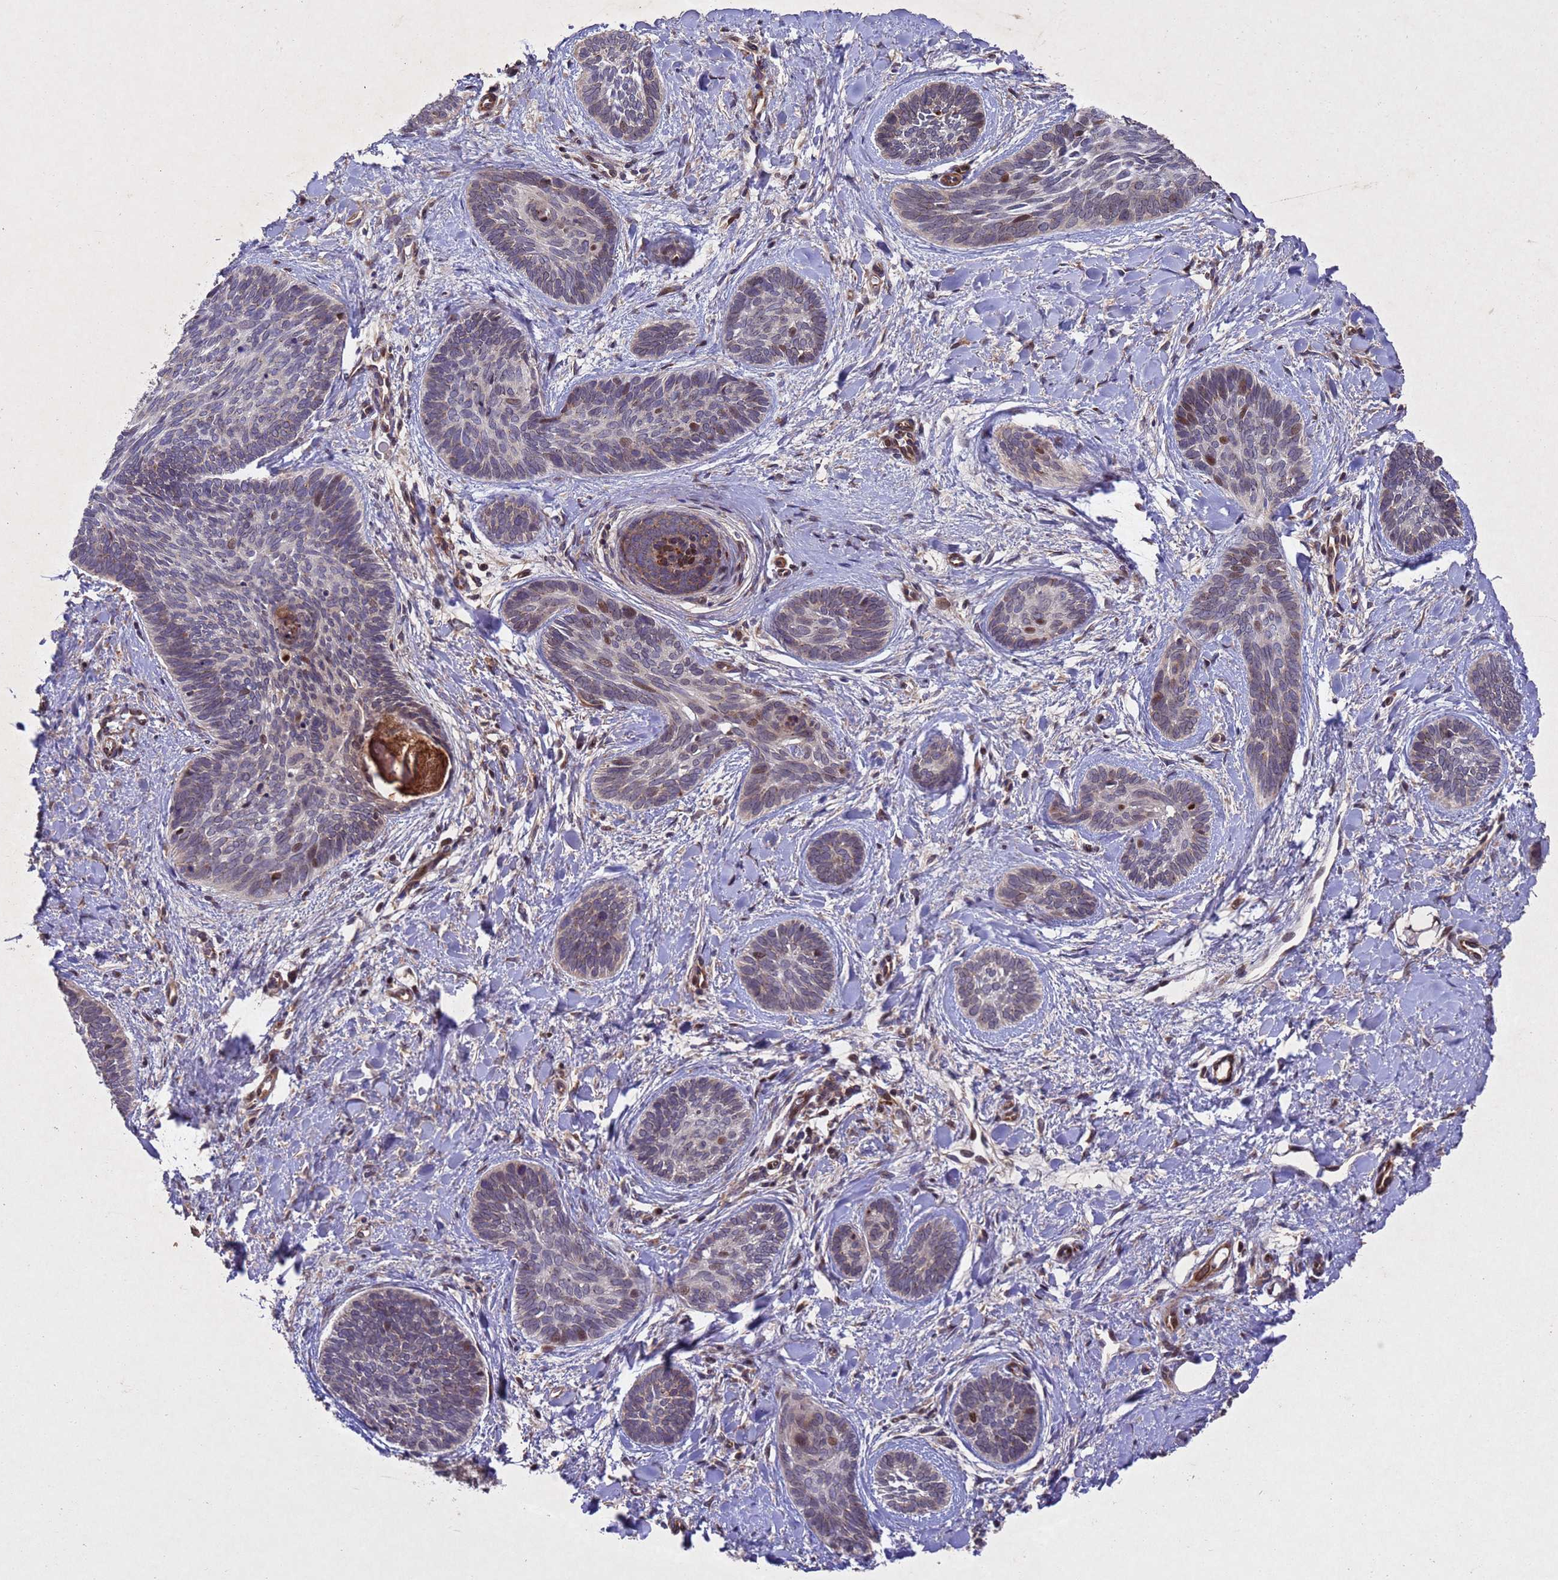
{"staining": {"intensity": "moderate", "quantity": "<25%", "location": "nuclear"}, "tissue": "skin cancer", "cell_type": "Tumor cells", "image_type": "cancer", "snomed": [{"axis": "morphology", "description": "Basal cell carcinoma"}, {"axis": "topography", "description": "Skin"}], "caption": "Brown immunohistochemical staining in human skin cancer demonstrates moderate nuclear expression in approximately <25% of tumor cells.", "gene": "TBK1", "patient": {"sex": "female", "age": 81}}